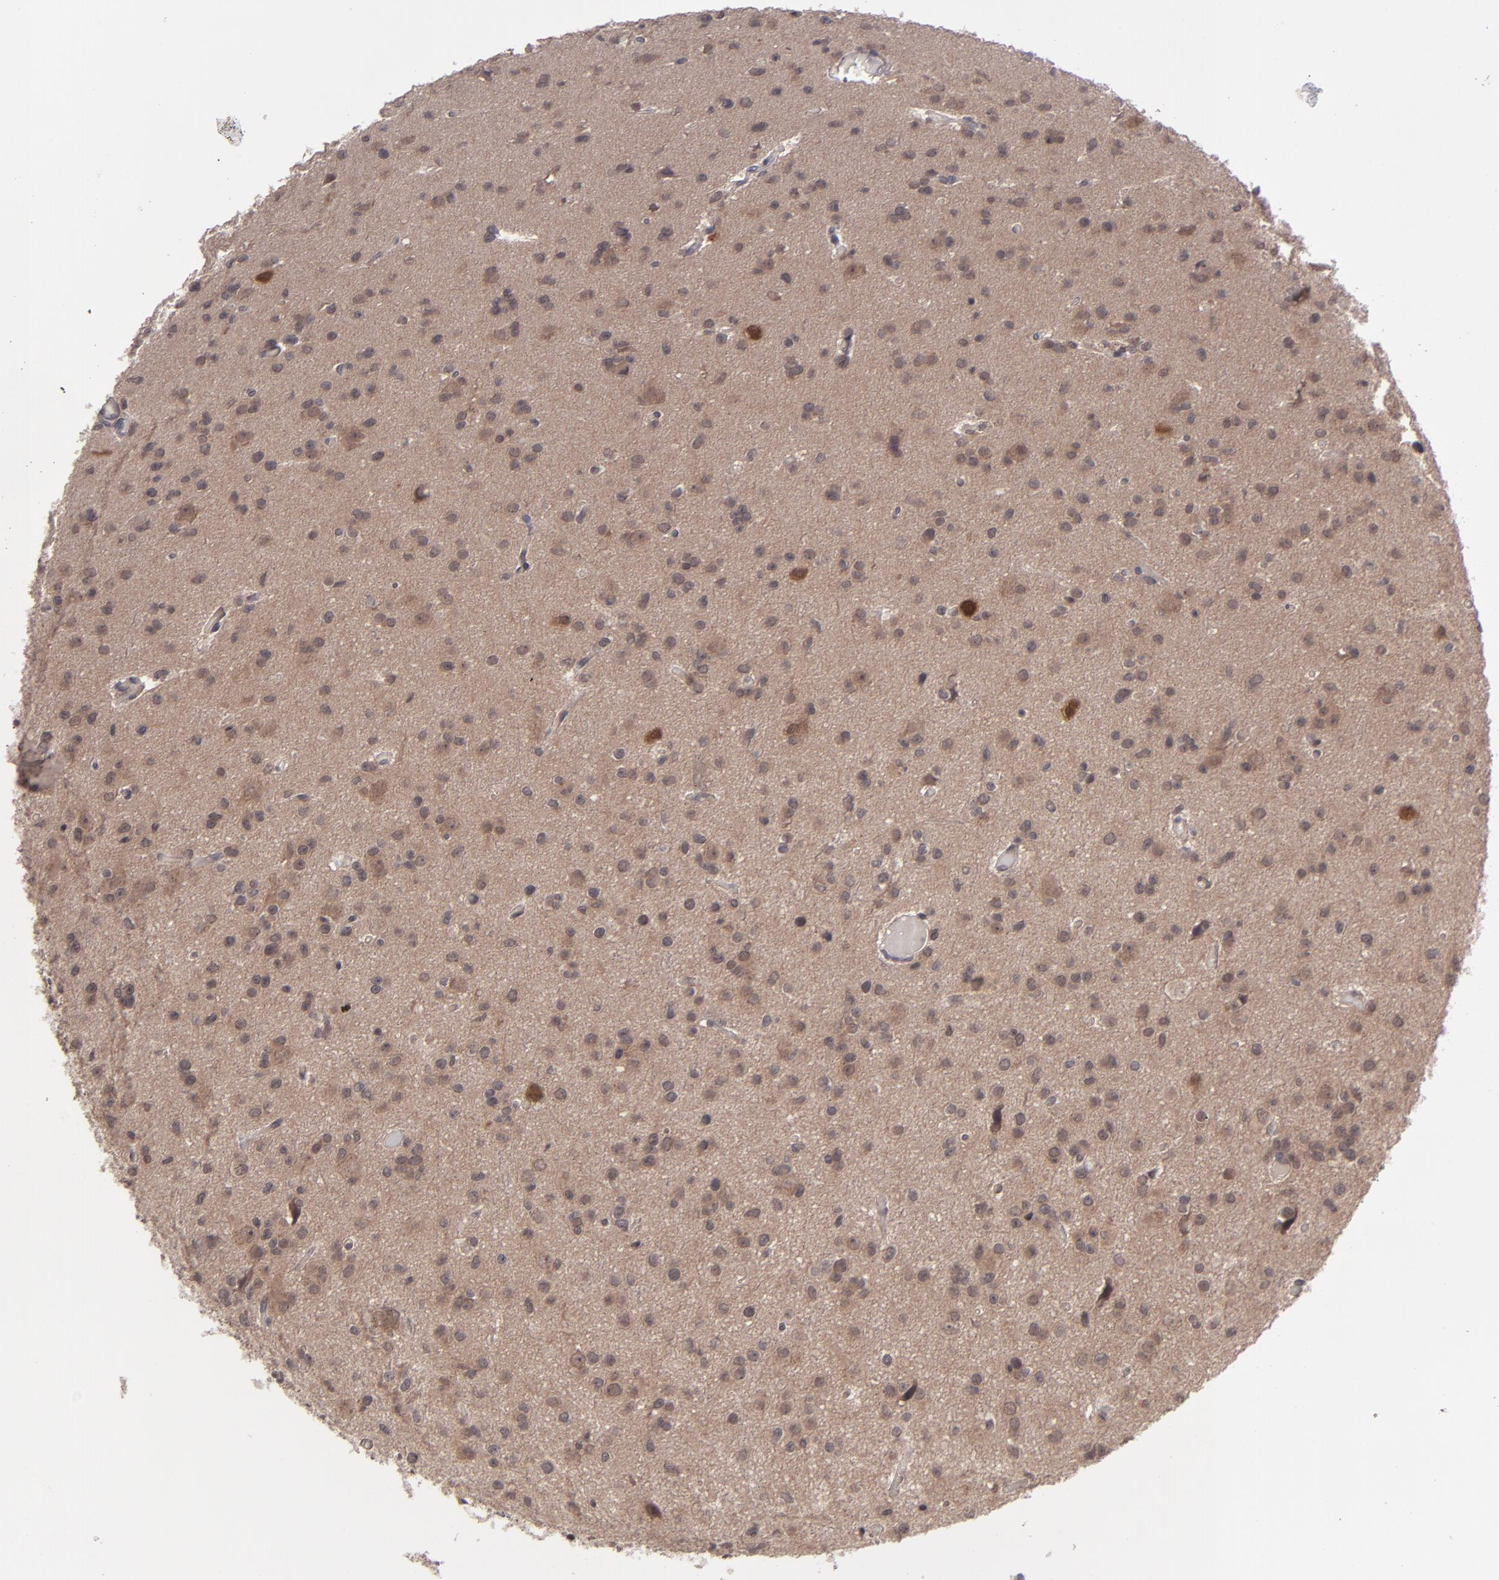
{"staining": {"intensity": "moderate", "quantity": ">75%", "location": "cytoplasmic/membranous,nuclear"}, "tissue": "glioma", "cell_type": "Tumor cells", "image_type": "cancer", "snomed": [{"axis": "morphology", "description": "Glioma, malignant, Low grade"}, {"axis": "topography", "description": "Brain"}], "caption": "The immunohistochemical stain shows moderate cytoplasmic/membranous and nuclear staining in tumor cells of glioma tissue.", "gene": "TYMS", "patient": {"sex": "male", "age": 42}}